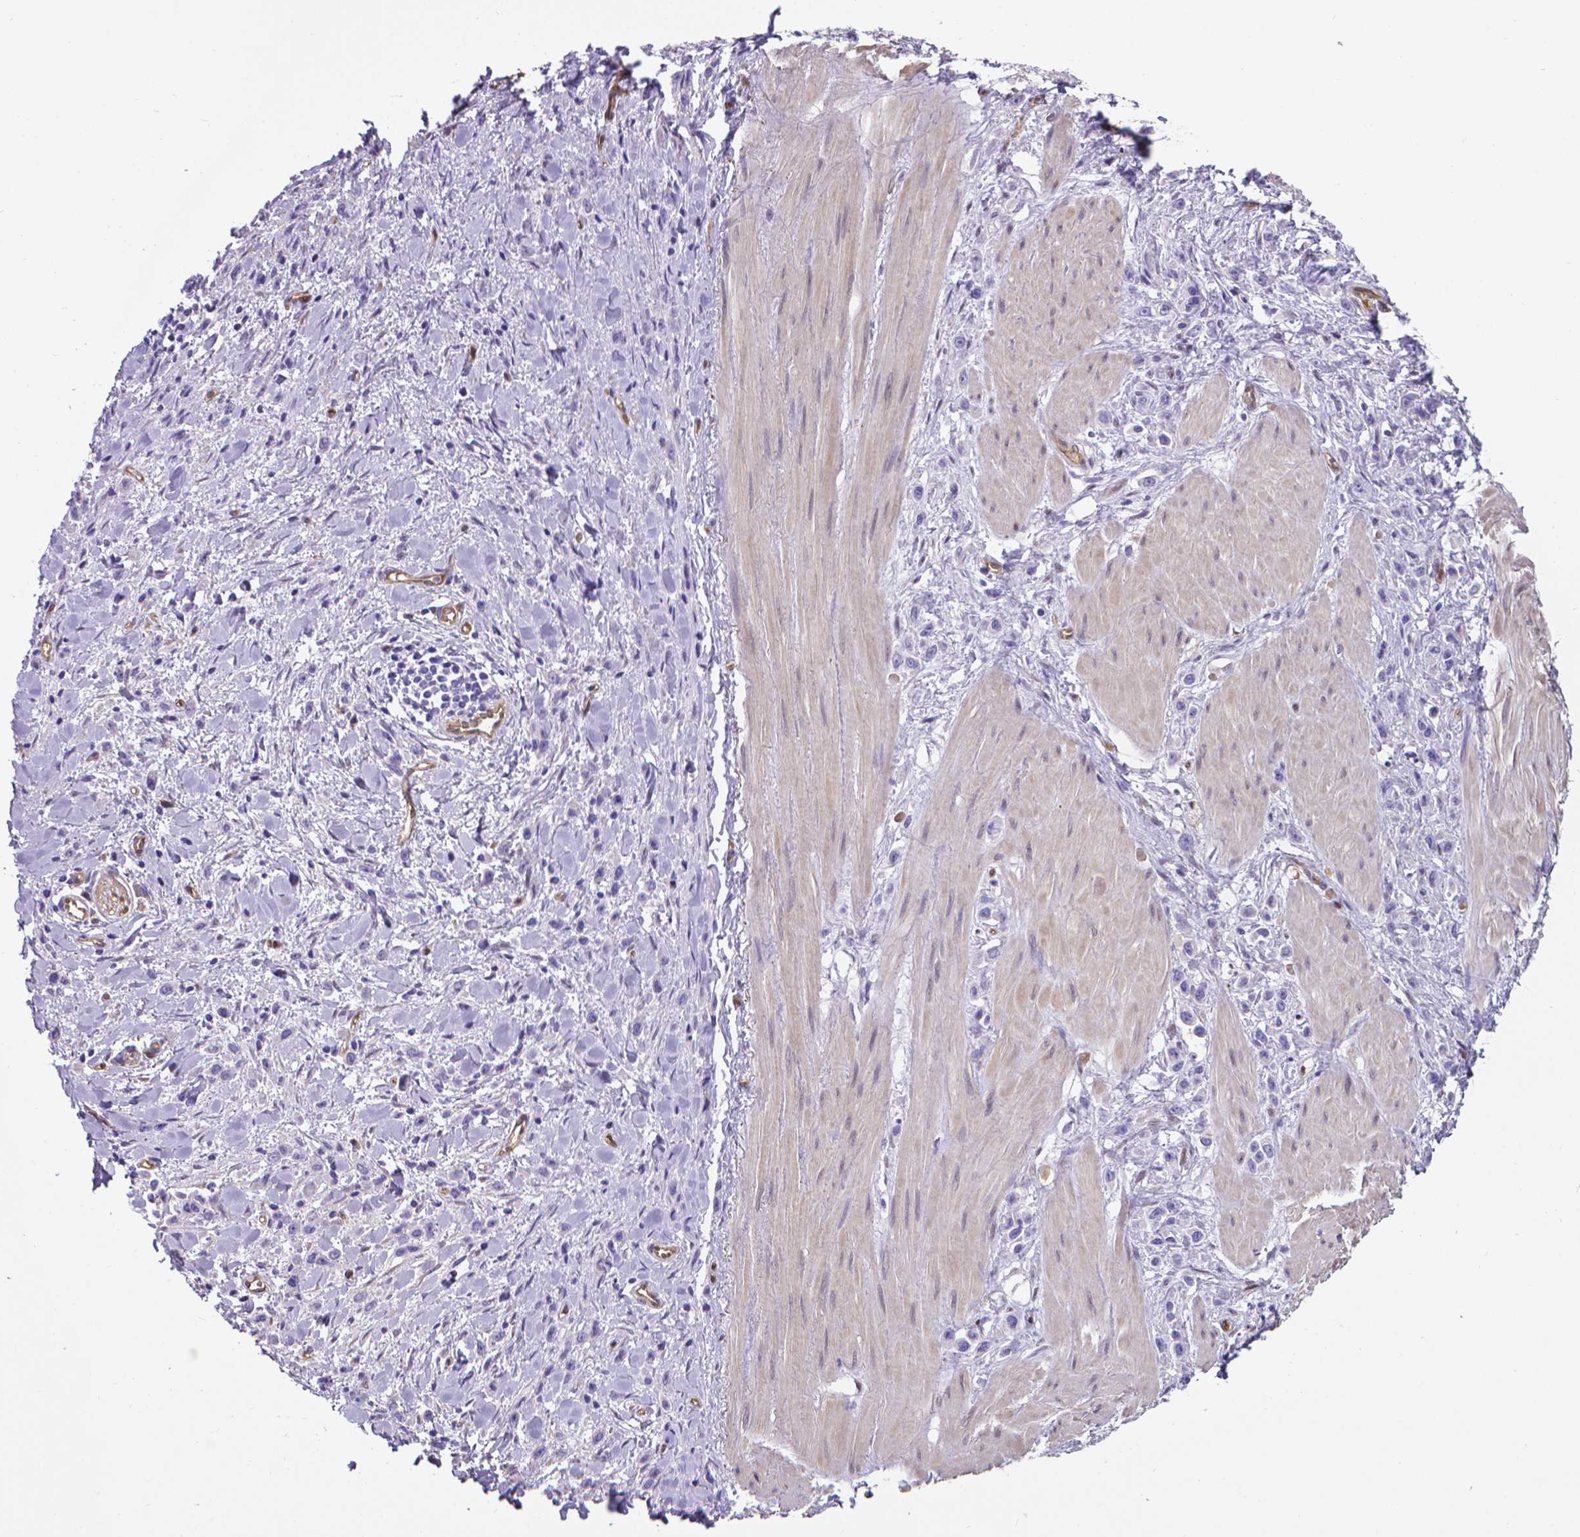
{"staining": {"intensity": "negative", "quantity": "none", "location": "none"}, "tissue": "stomach cancer", "cell_type": "Tumor cells", "image_type": "cancer", "snomed": [{"axis": "morphology", "description": "Adenocarcinoma, NOS"}, {"axis": "topography", "description": "Stomach"}], "caption": "An immunohistochemistry histopathology image of stomach cancer (adenocarcinoma) is shown. There is no staining in tumor cells of stomach cancer (adenocarcinoma).", "gene": "CLIC4", "patient": {"sex": "male", "age": 47}}